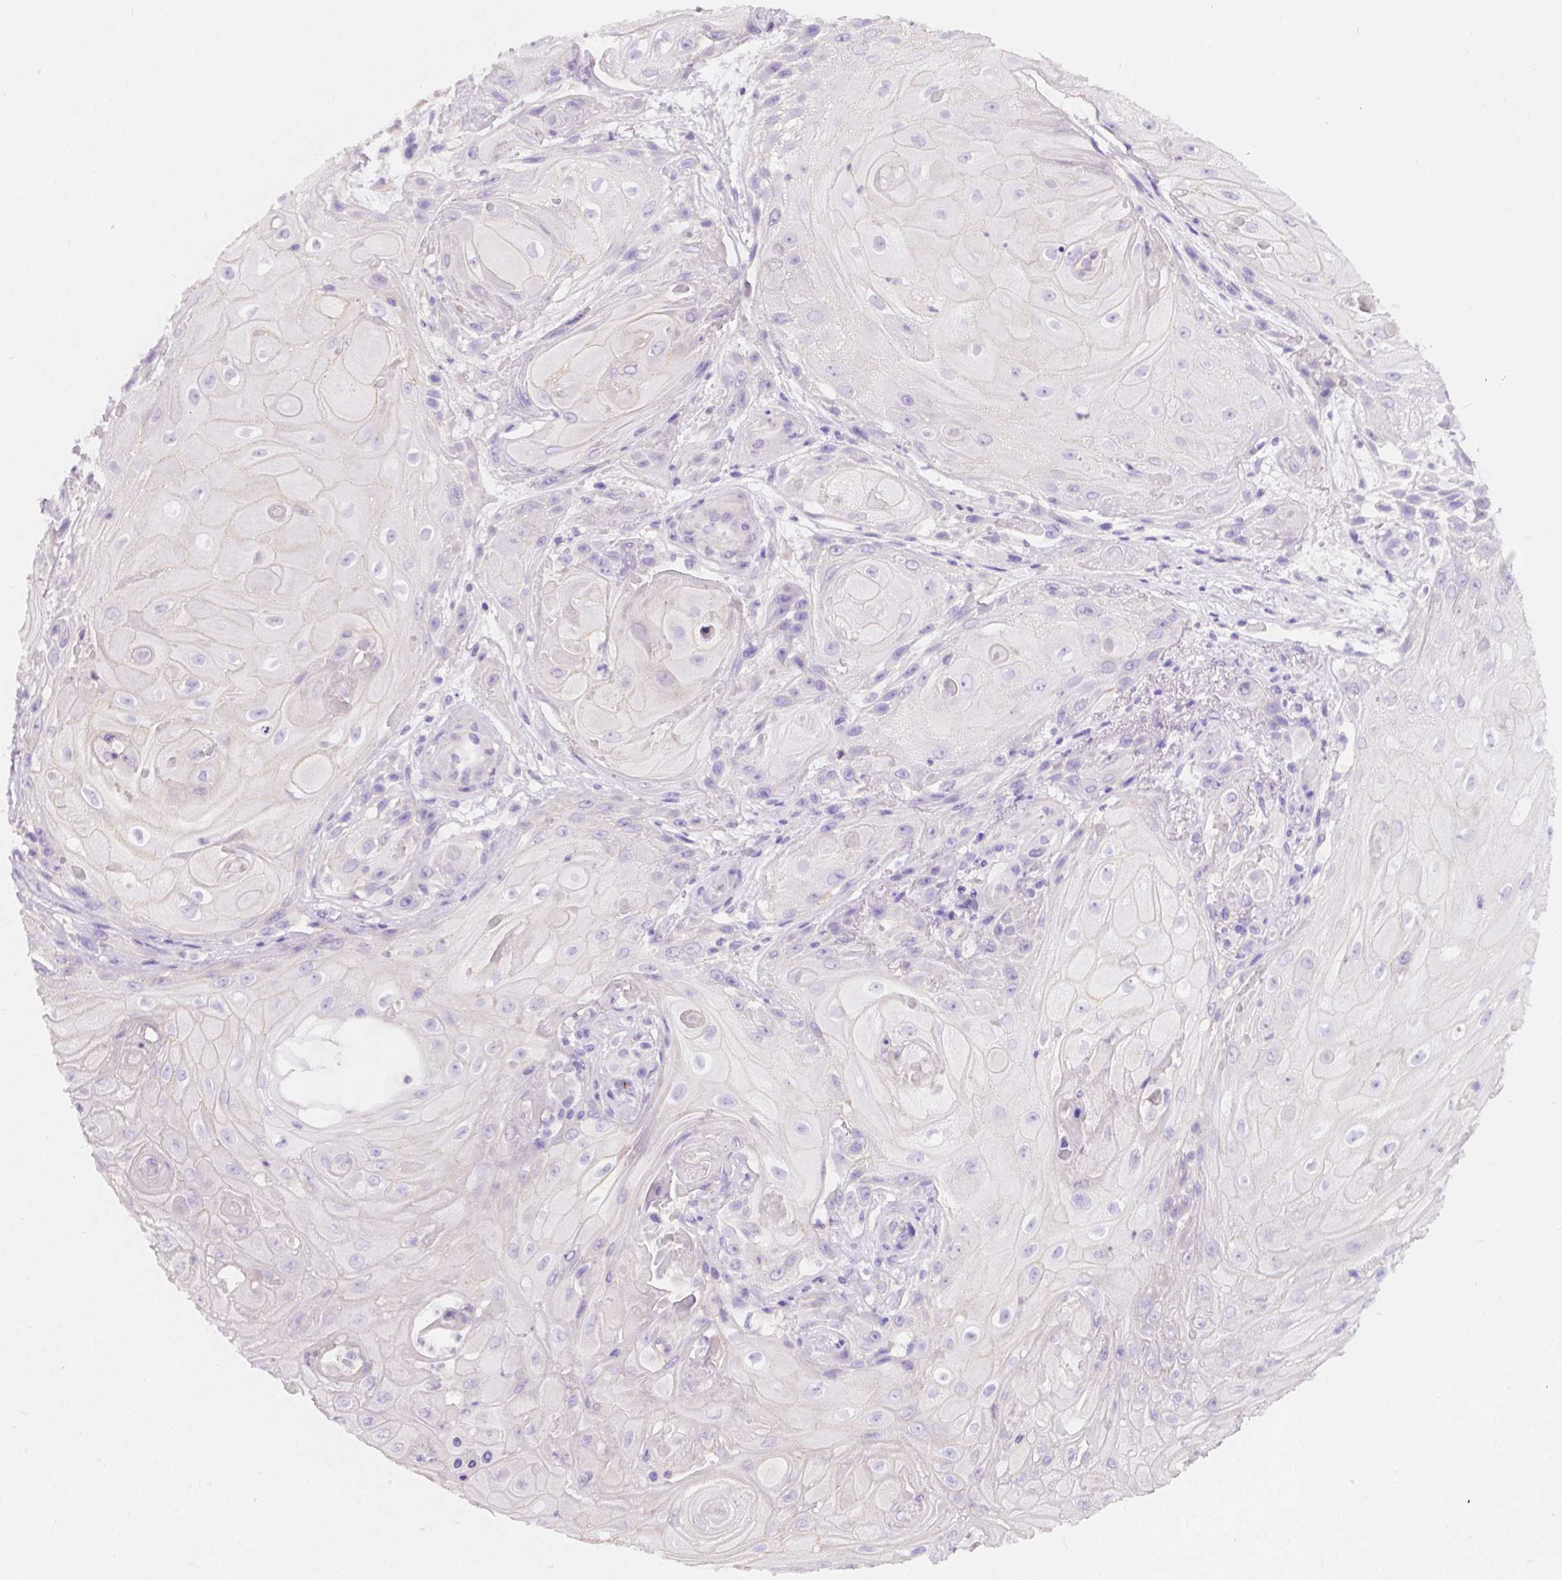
{"staining": {"intensity": "negative", "quantity": "none", "location": "none"}, "tissue": "skin cancer", "cell_type": "Tumor cells", "image_type": "cancer", "snomed": [{"axis": "morphology", "description": "Squamous cell carcinoma, NOS"}, {"axis": "topography", "description": "Skin"}], "caption": "This is an immunohistochemistry (IHC) micrograph of skin cancer (squamous cell carcinoma). There is no staining in tumor cells.", "gene": "GNAO1", "patient": {"sex": "male", "age": 62}}